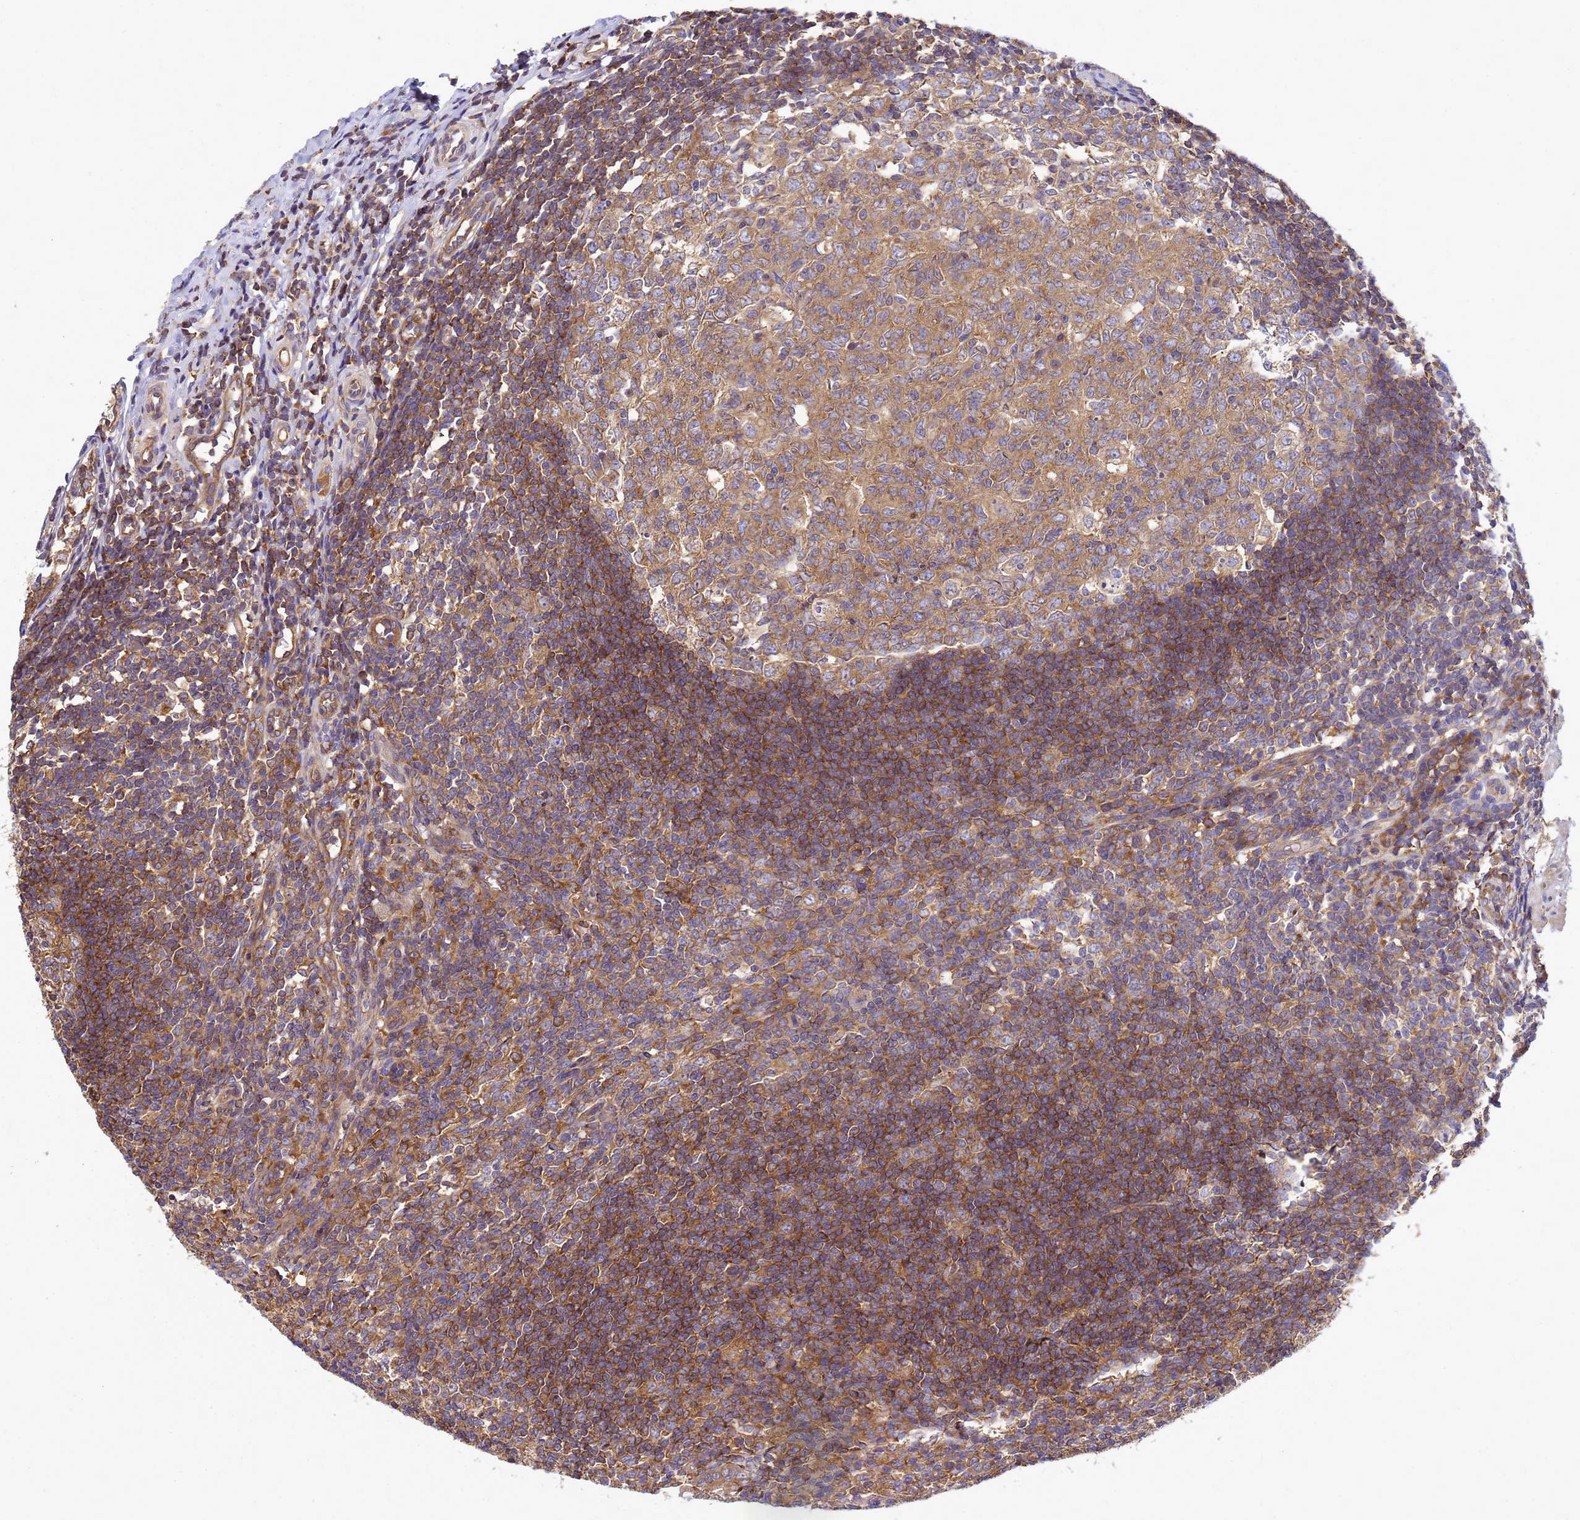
{"staining": {"intensity": "moderate", "quantity": ">75%", "location": "cytoplasmic/membranous"}, "tissue": "appendix", "cell_type": "Glandular cells", "image_type": "normal", "snomed": [{"axis": "morphology", "description": "Normal tissue, NOS"}, {"axis": "topography", "description": "Appendix"}], "caption": "Benign appendix reveals moderate cytoplasmic/membranous expression in approximately >75% of glandular cells.", "gene": "BECN1", "patient": {"sex": "male", "age": 14}}